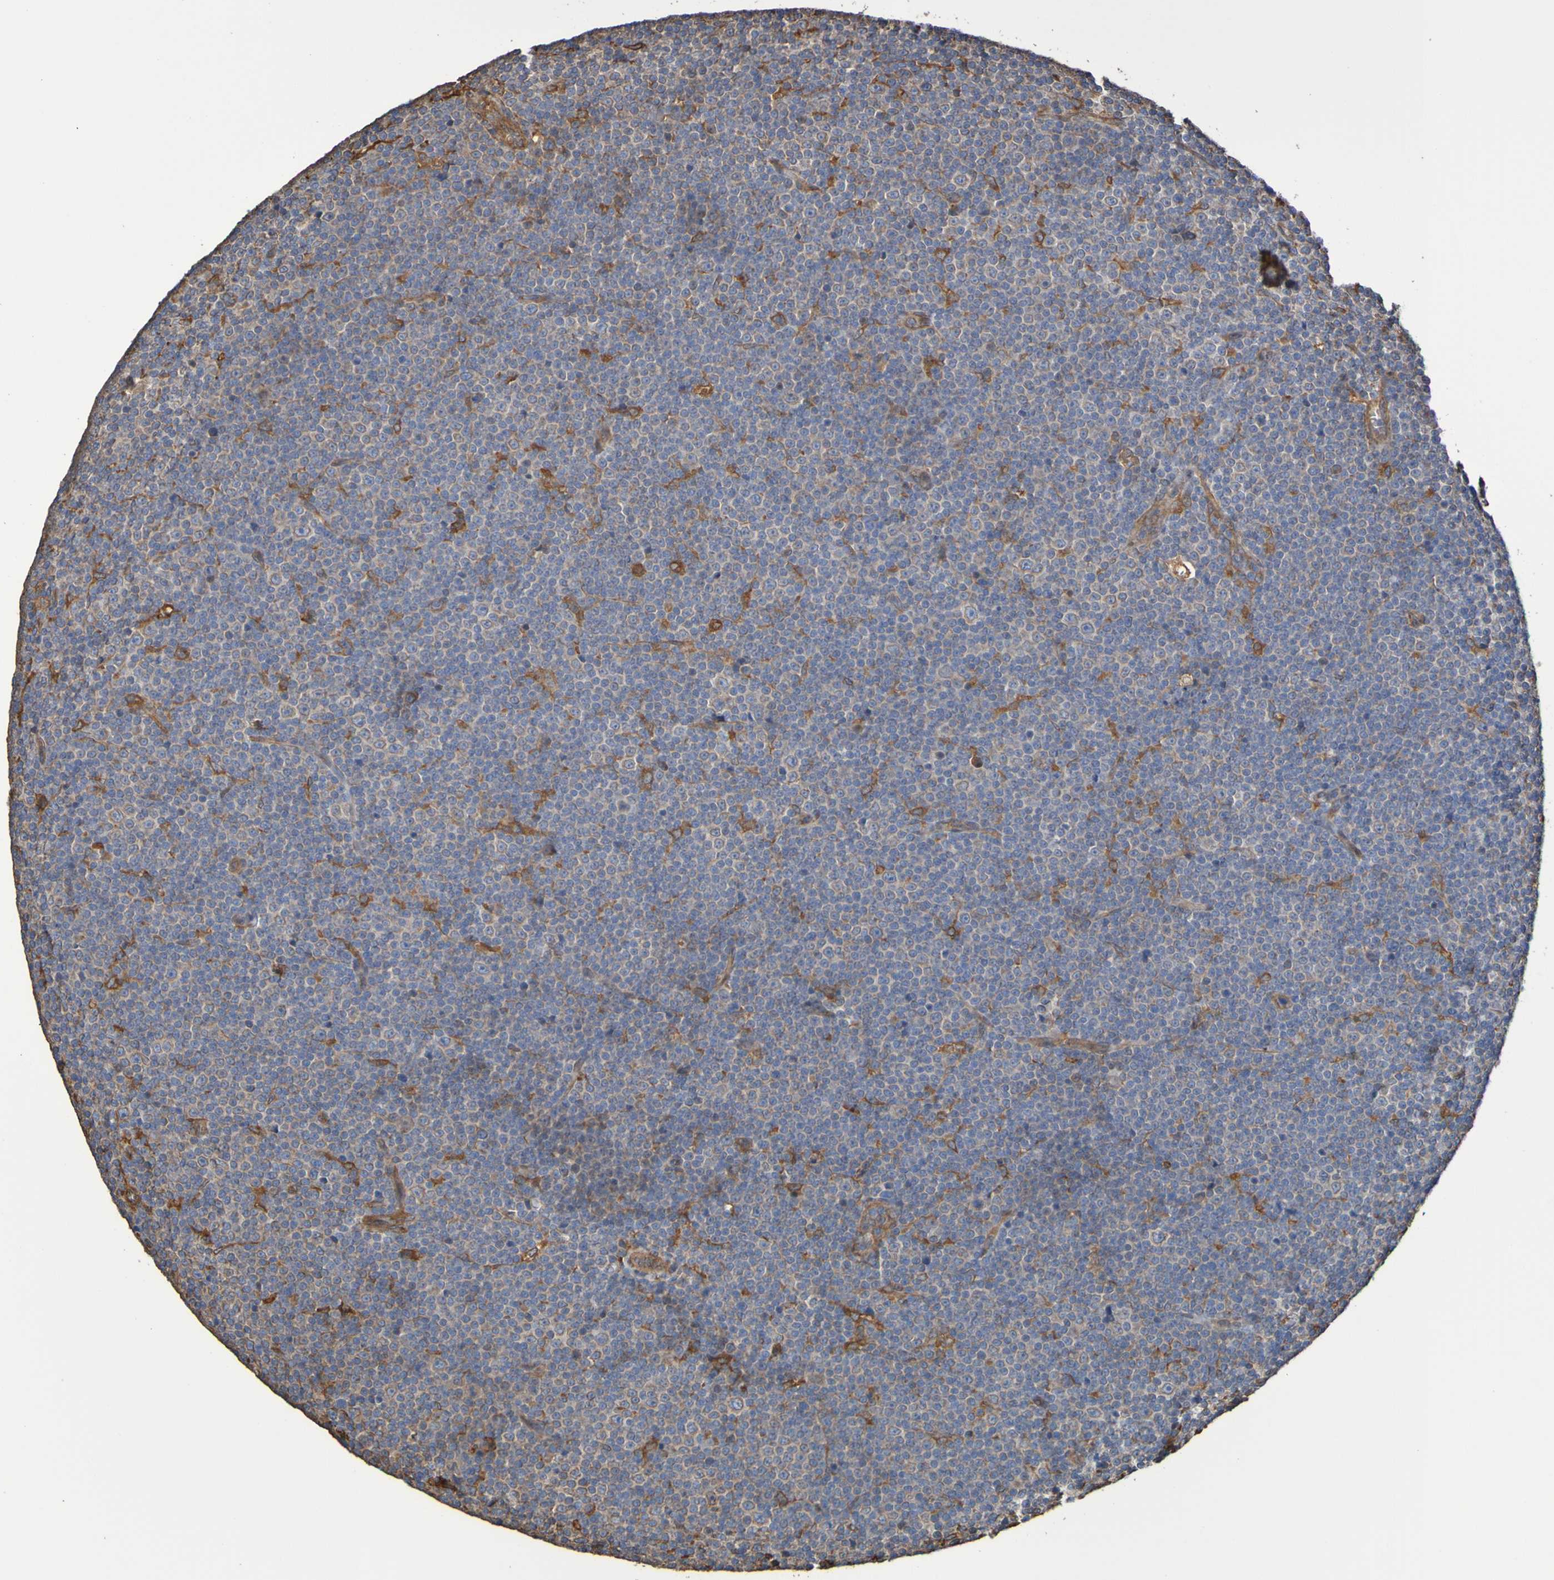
{"staining": {"intensity": "negative", "quantity": "none", "location": "none"}, "tissue": "lymphoma", "cell_type": "Tumor cells", "image_type": "cancer", "snomed": [{"axis": "morphology", "description": "Malignant lymphoma, non-Hodgkin's type, Low grade"}, {"axis": "topography", "description": "Lymph node"}], "caption": "High power microscopy photomicrograph of an immunohistochemistry (IHC) micrograph of lymphoma, revealing no significant staining in tumor cells. Nuclei are stained in blue.", "gene": "RAB11A", "patient": {"sex": "female", "age": 67}}